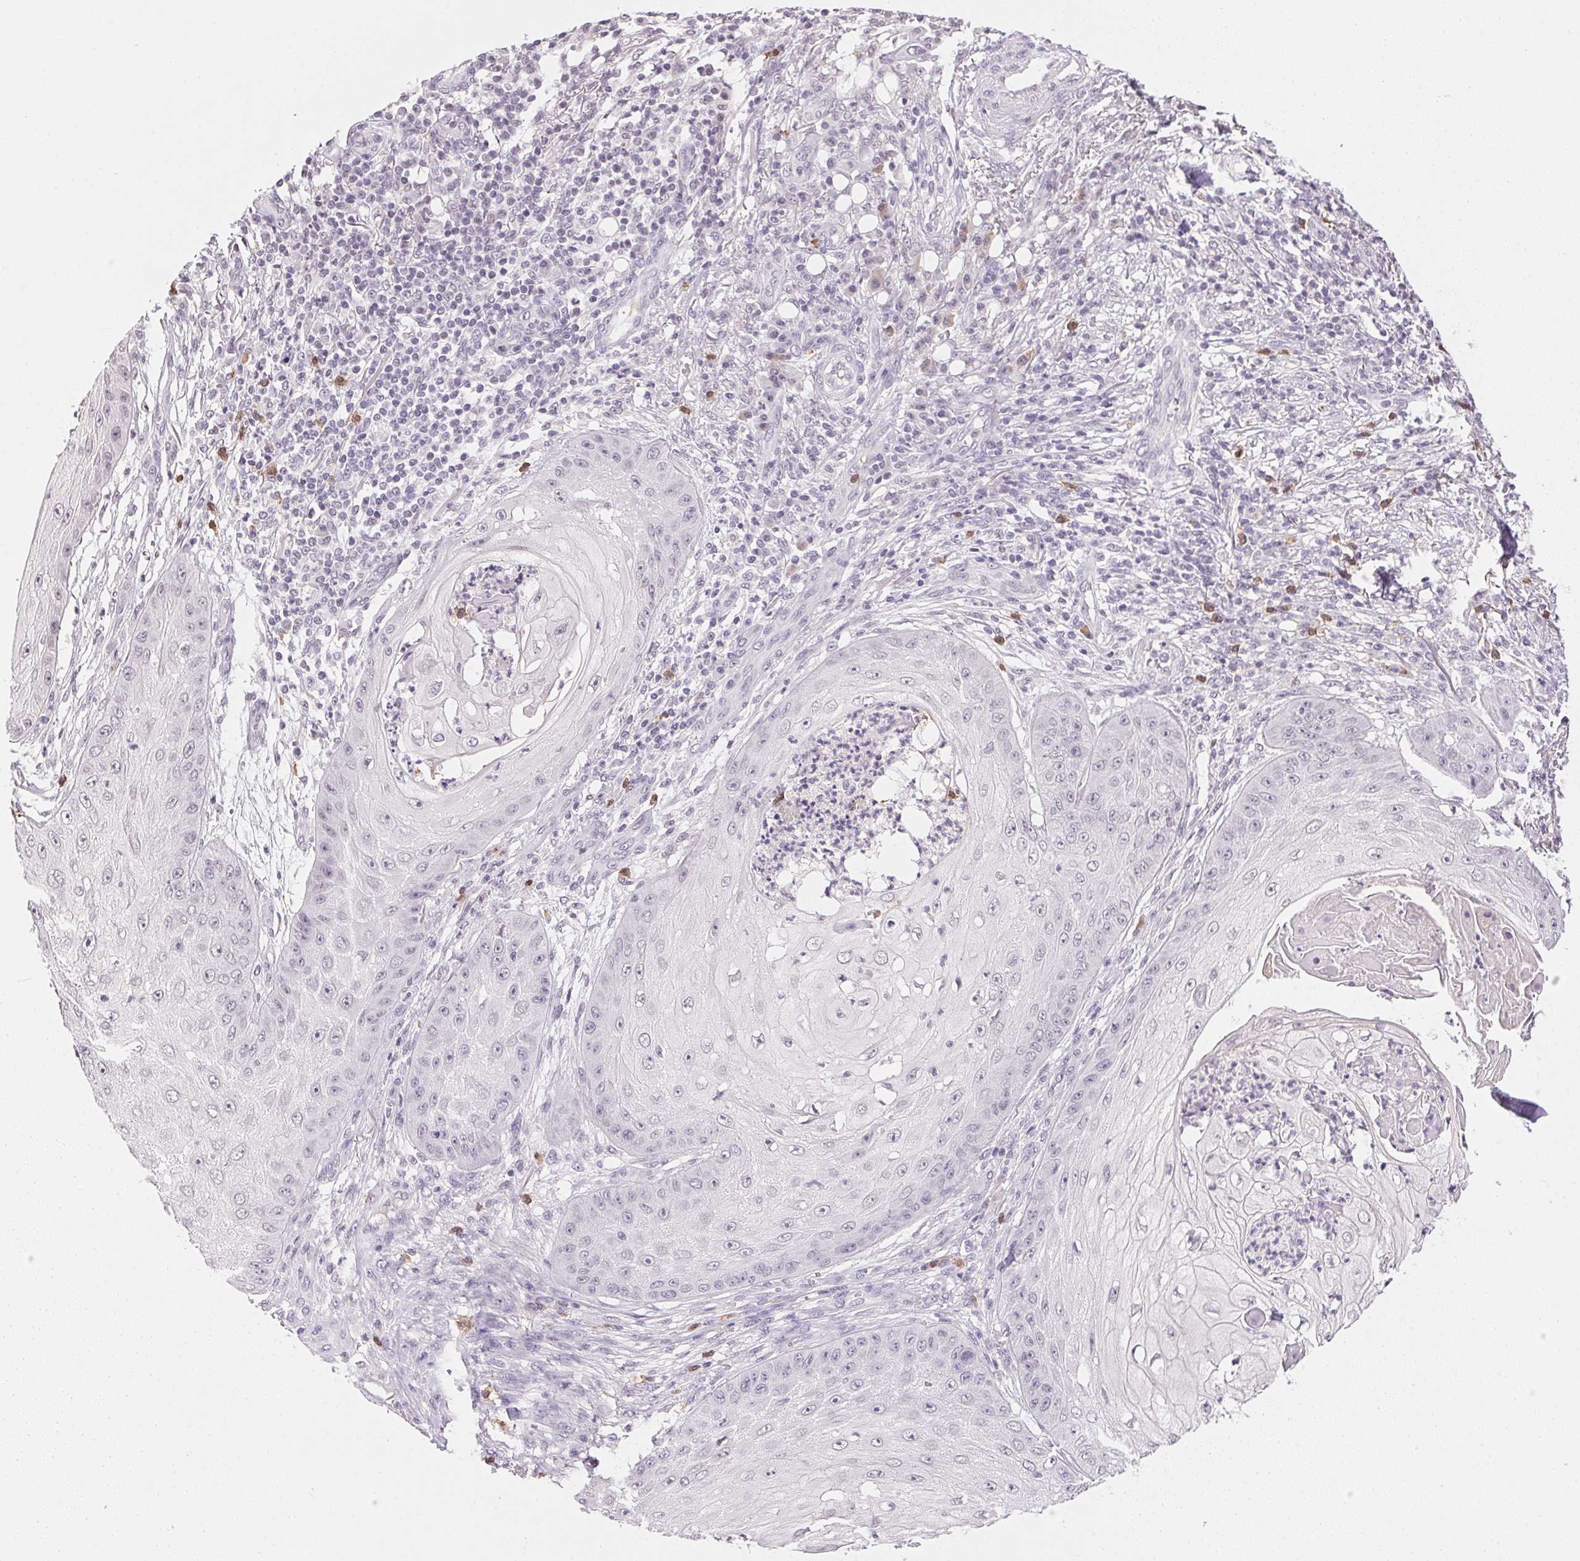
{"staining": {"intensity": "negative", "quantity": "none", "location": "none"}, "tissue": "skin cancer", "cell_type": "Tumor cells", "image_type": "cancer", "snomed": [{"axis": "morphology", "description": "Squamous cell carcinoma, NOS"}, {"axis": "topography", "description": "Skin"}], "caption": "Human squamous cell carcinoma (skin) stained for a protein using immunohistochemistry exhibits no staining in tumor cells.", "gene": "FNDC4", "patient": {"sex": "male", "age": 70}}